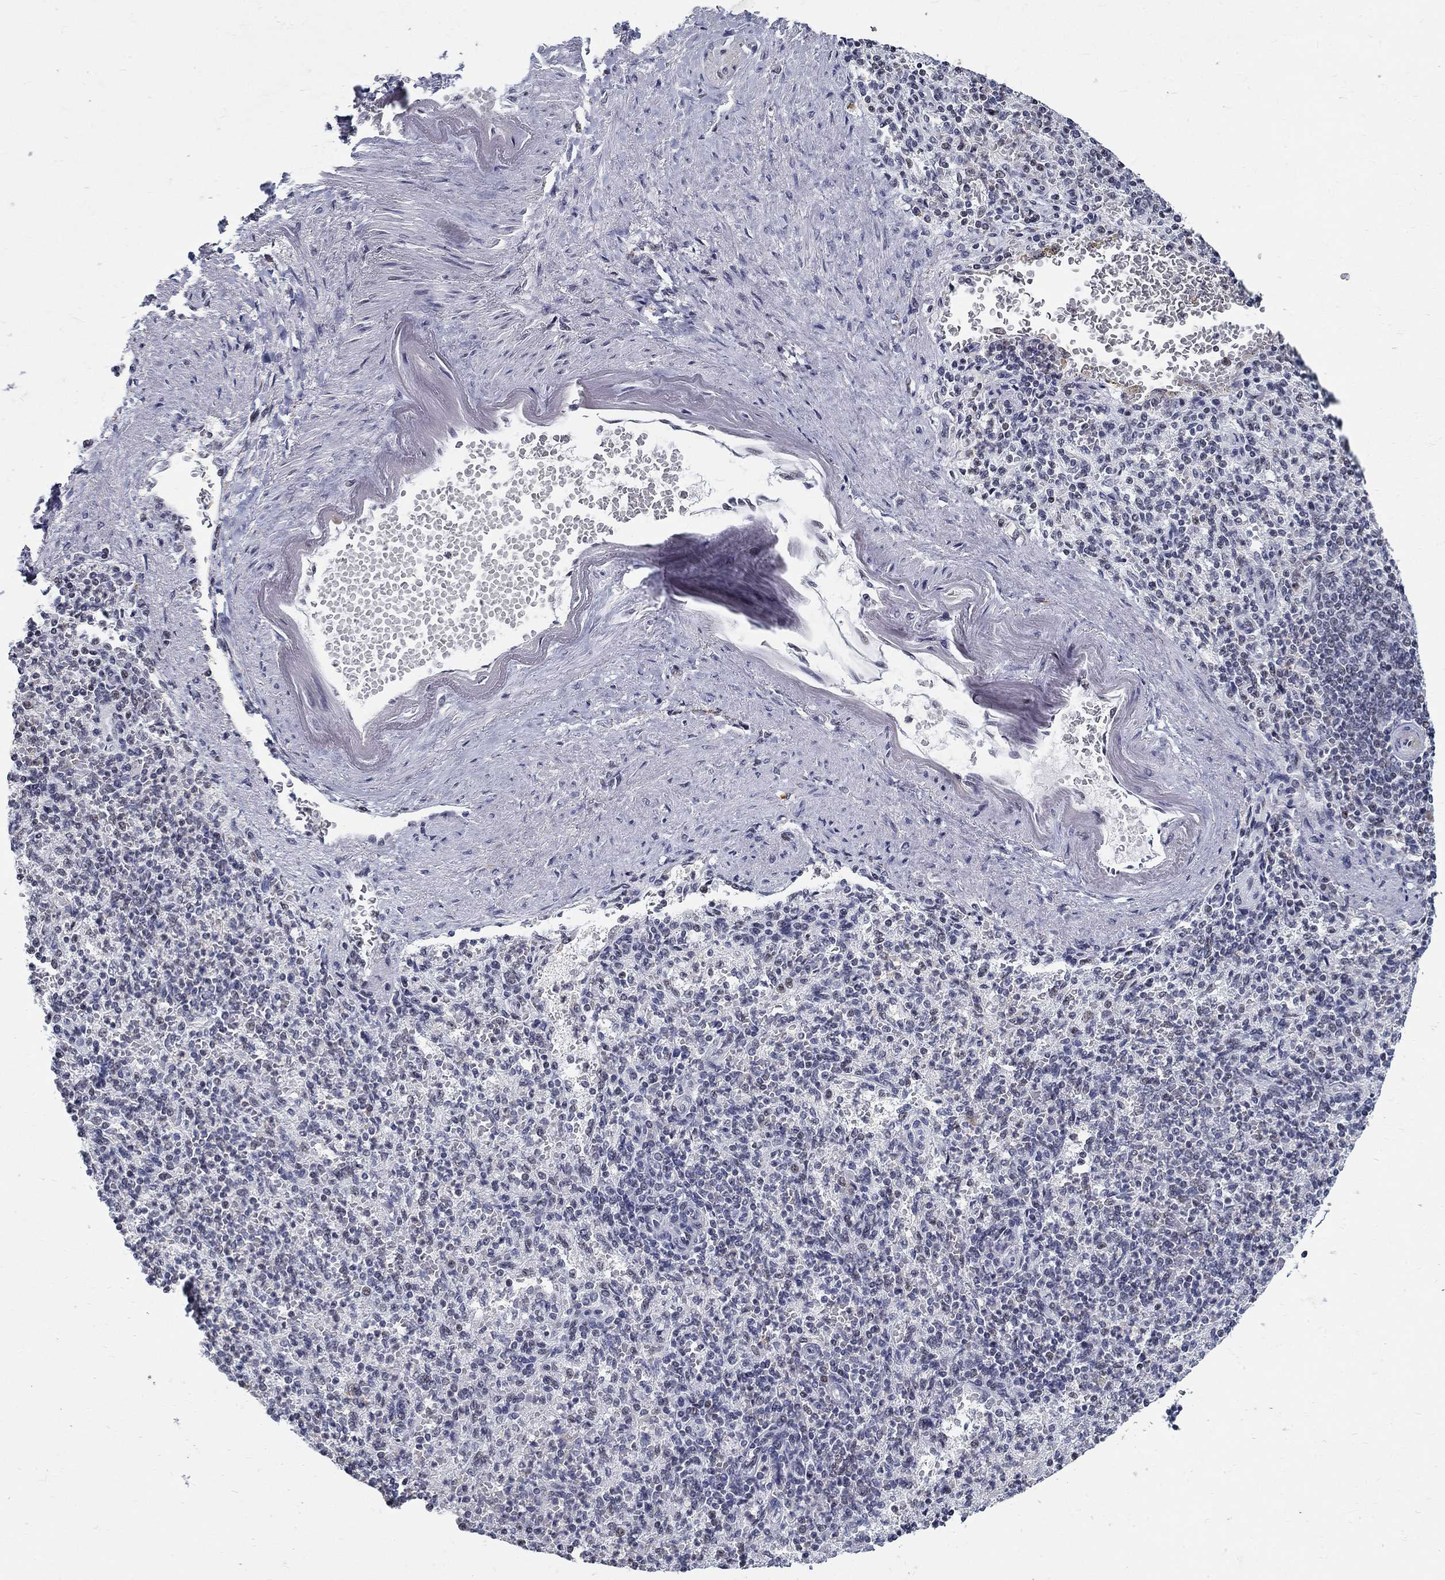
{"staining": {"intensity": "negative", "quantity": "none", "location": "none"}, "tissue": "spleen", "cell_type": "Cells in red pulp", "image_type": "normal", "snomed": [{"axis": "morphology", "description": "Normal tissue, NOS"}, {"axis": "topography", "description": "Spleen"}], "caption": "Immunohistochemistry (IHC) of normal spleen exhibits no staining in cells in red pulp.", "gene": "BHLHE22", "patient": {"sex": "female", "age": 74}}